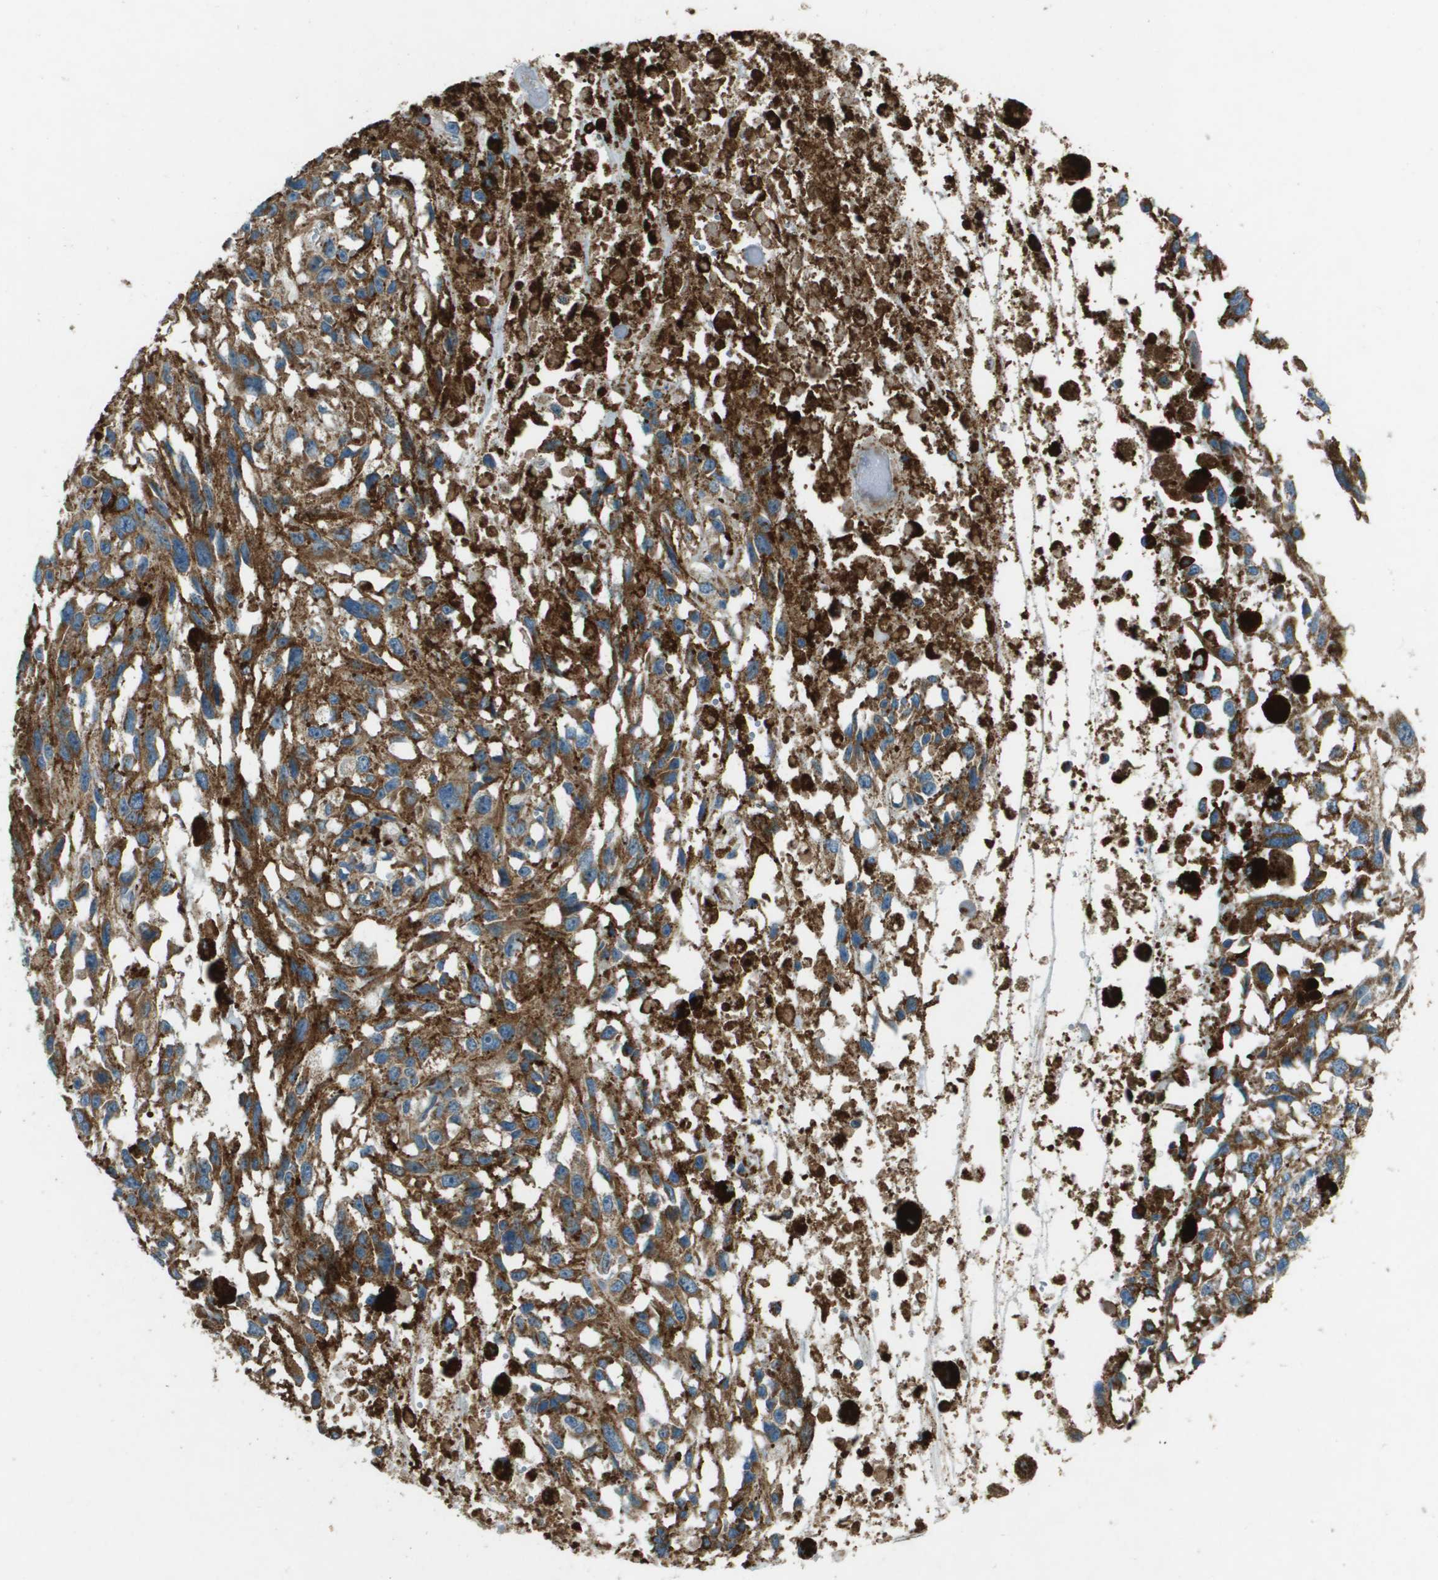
{"staining": {"intensity": "moderate", "quantity": ">75%", "location": "cytoplasmic/membranous"}, "tissue": "melanoma", "cell_type": "Tumor cells", "image_type": "cancer", "snomed": [{"axis": "morphology", "description": "Malignant melanoma, Metastatic site"}, {"axis": "topography", "description": "Lymph node"}], "caption": "Melanoma stained with a brown dye reveals moderate cytoplasmic/membranous positive expression in approximately >75% of tumor cells.", "gene": "MIGA1", "patient": {"sex": "male", "age": 59}}